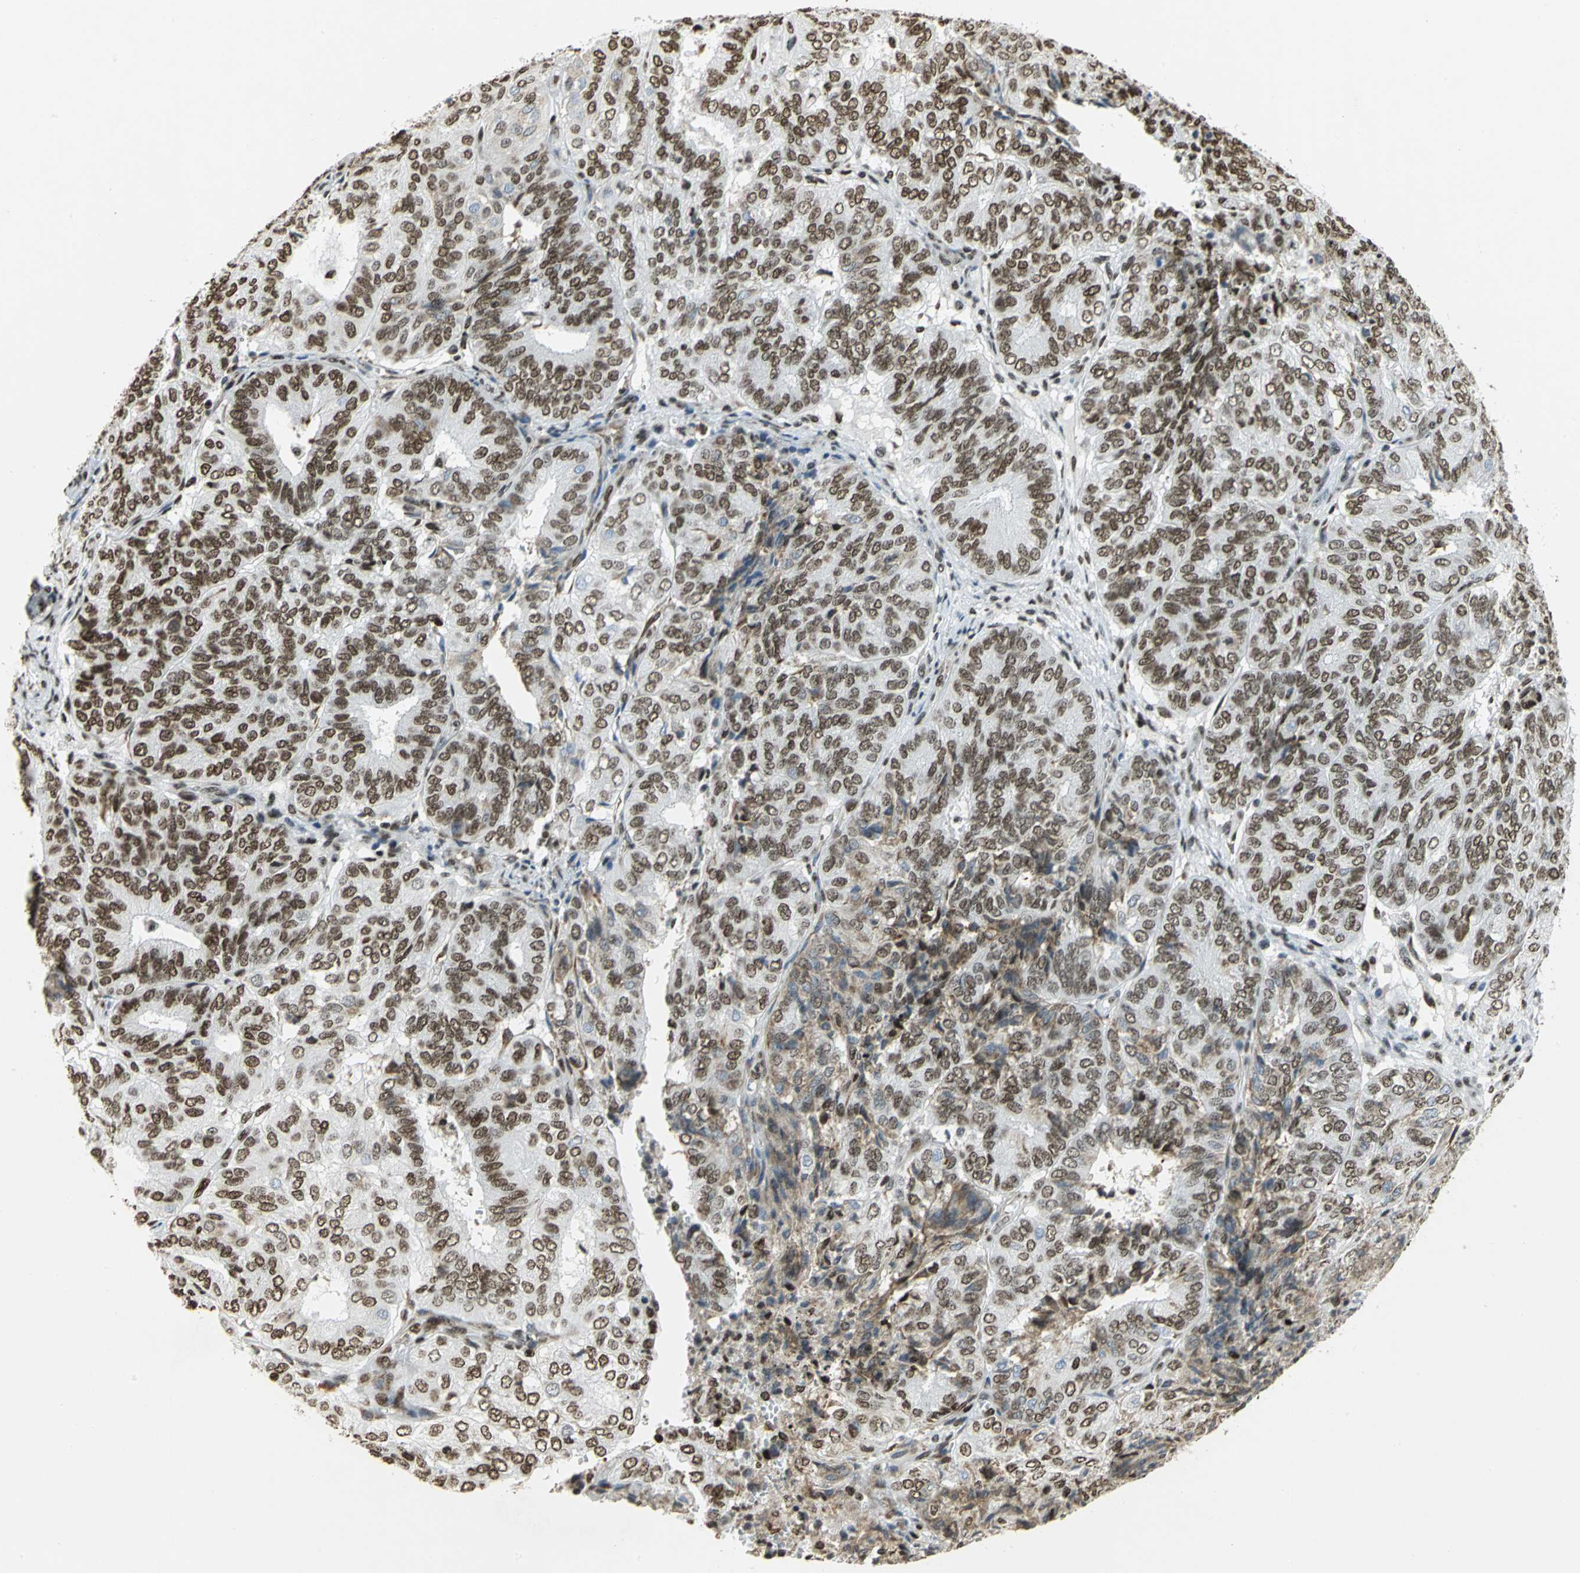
{"staining": {"intensity": "strong", "quantity": ">75%", "location": "nuclear"}, "tissue": "endometrial cancer", "cell_type": "Tumor cells", "image_type": "cancer", "snomed": [{"axis": "morphology", "description": "Adenocarcinoma, NOS"}, {"axis": "topography", "description": "Uterus"}], "caption": "Human adenocarcinoma (endometrial) stained with a protein marker displays strong staining in tumor cells.", "gene": "HMGB1", "patient": {"sex": "female", "age": 60}}